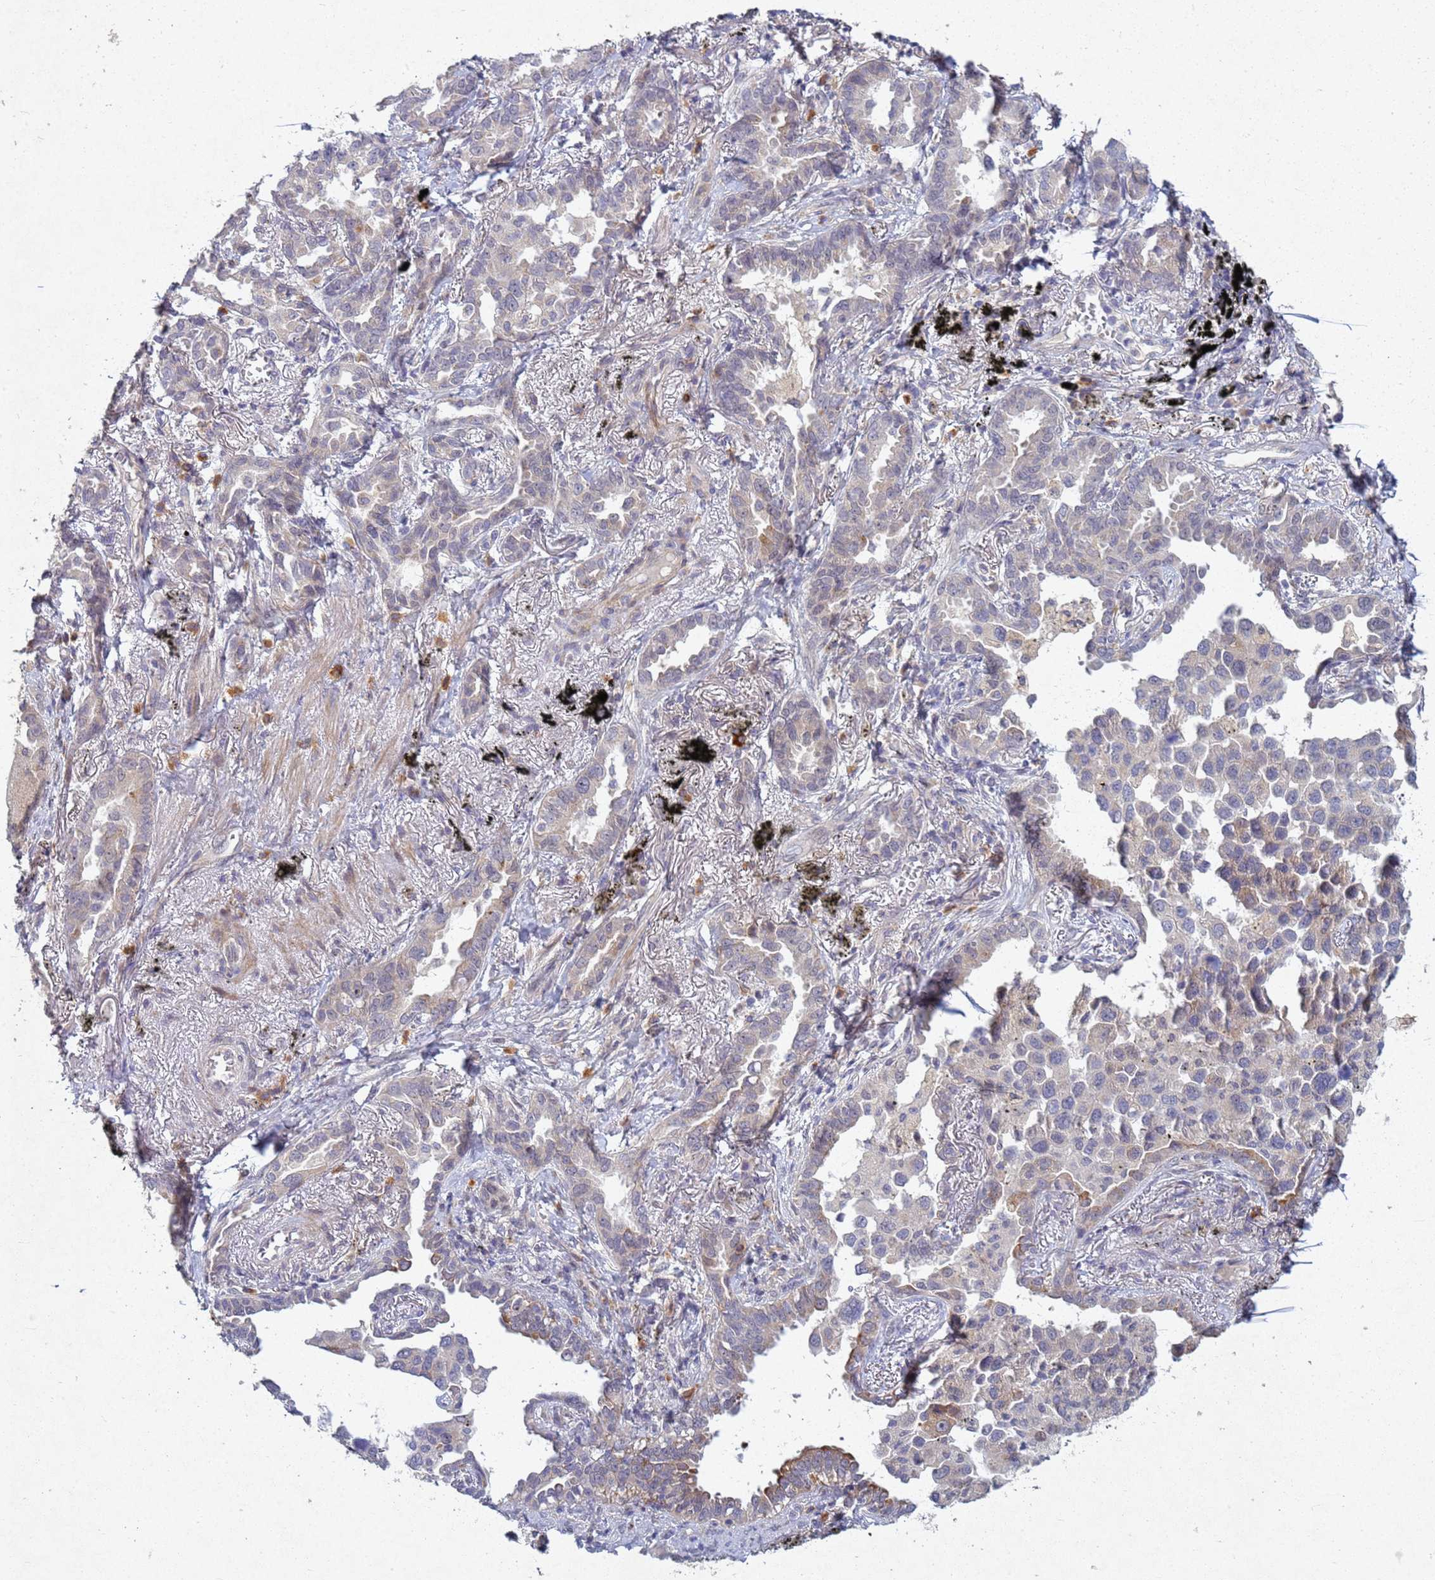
{"staining": {"intensity": "weak", "quantity": "<25%", "location": "cytoplasmic/membranous"}, "tissue": "lung cancer", "cell_type": "Tumor cells", "image_type": "cancer", "snomed": [{"axis": "morphology", "description": "Adenocarcinoma, NOS"}, {"axis": "topography", "description": "Lung"}], "caption": "Tumor cells show no significant protein positivity in lung cancer (adenocarcinoma).", "gene": "TNPO2", "patient": {"sex": "male", "age": 67}}